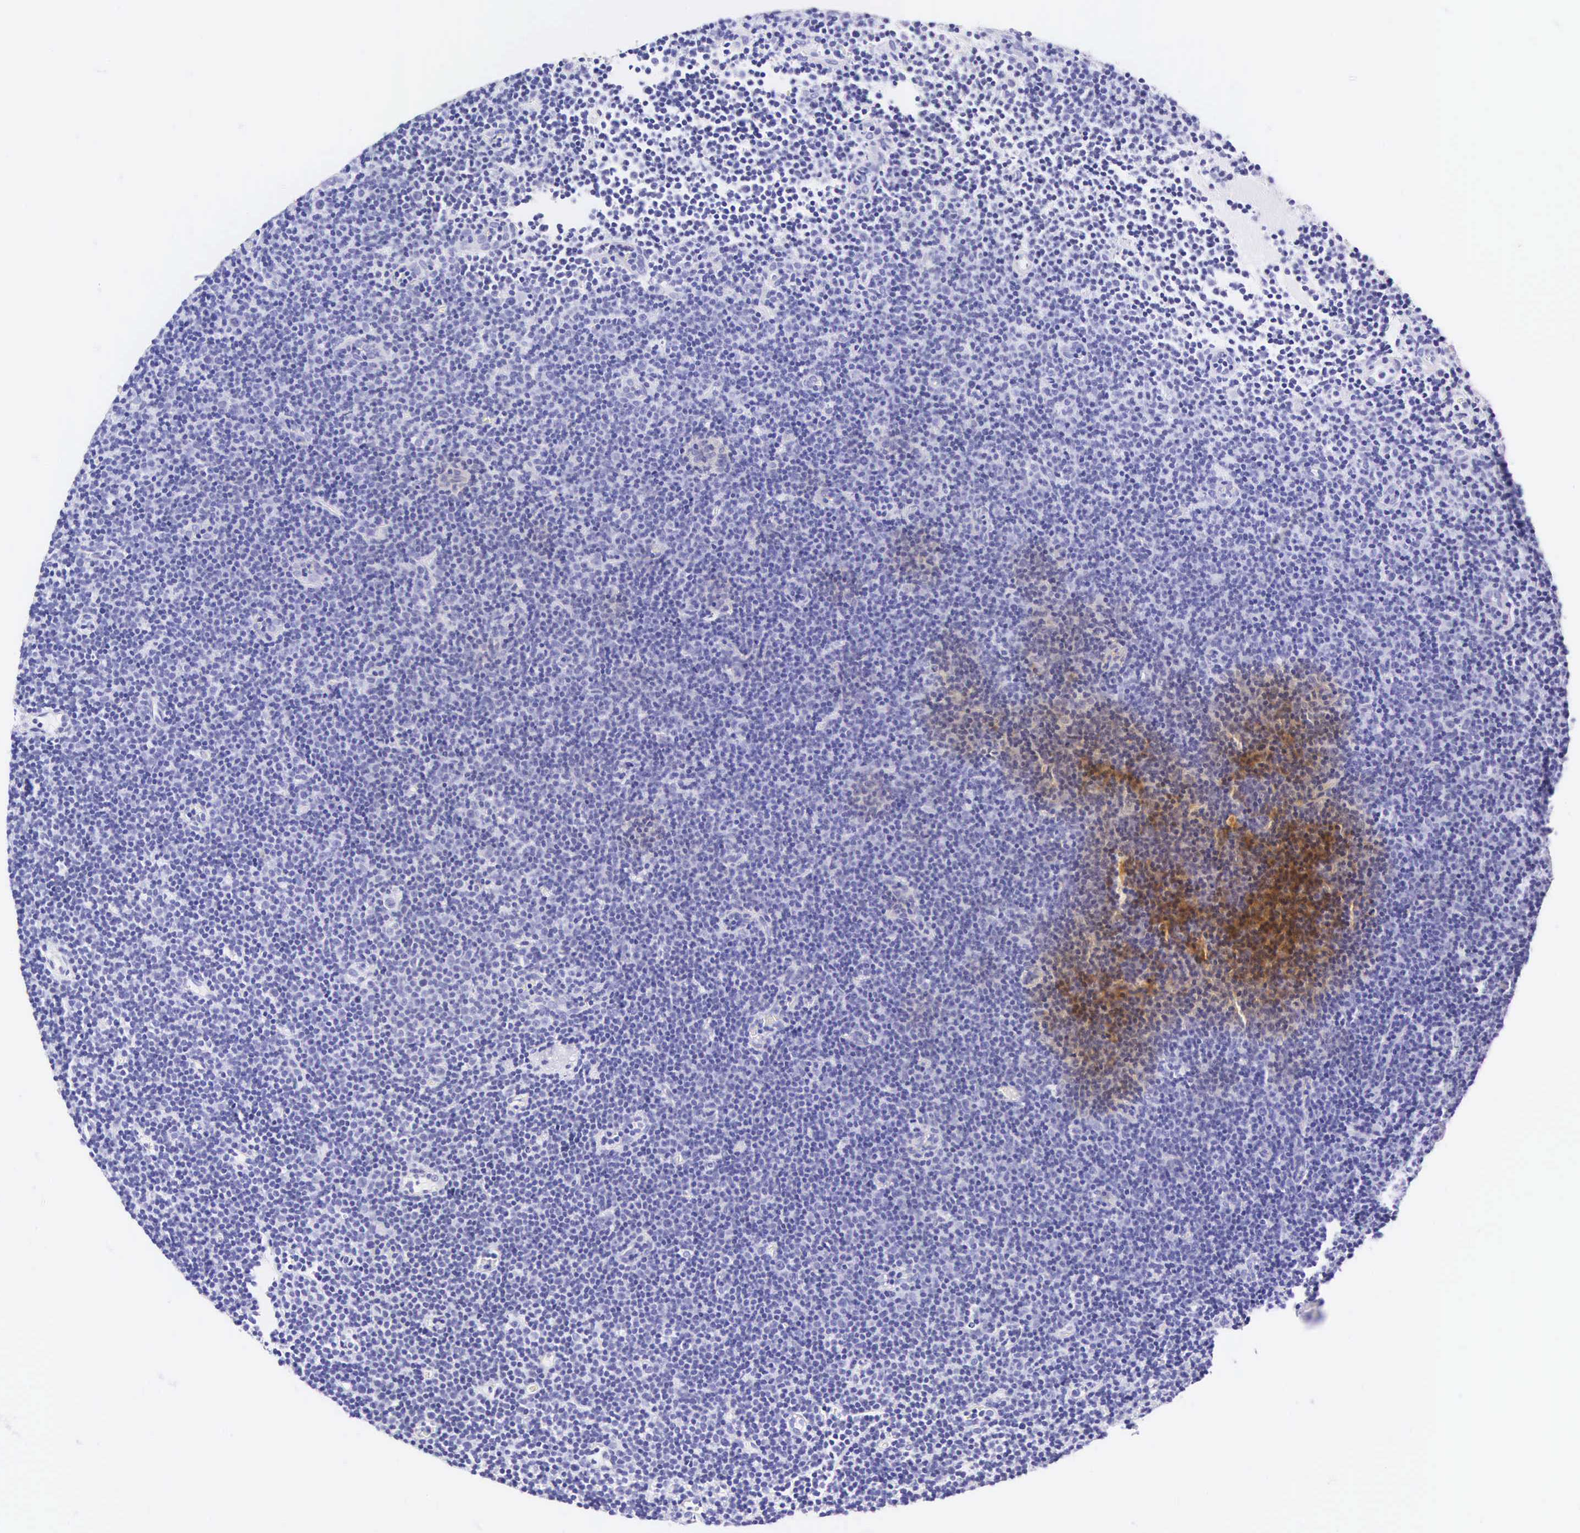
{"staining": {"intensity": "negative", "quantity": "none", "location": "none"}, "tissue": "lymphoma", "cell_type": "Tumor cells", "image_type": "cancer", "snomed": [{"axis": "morphology", "description": "Malignant lymphoma, non-Hodgkin's type, Low grade"}, {"axis": "topography", "description": "Lymph node"}], "caption": "This is an immunohistochemistry histopathology image of human low-grade malignant lymphoma, non-Hodgkin's type. There is no positivity in tumor cells.", "gene": "CNN1", "patient": {"sex": "male", "age": 57}}